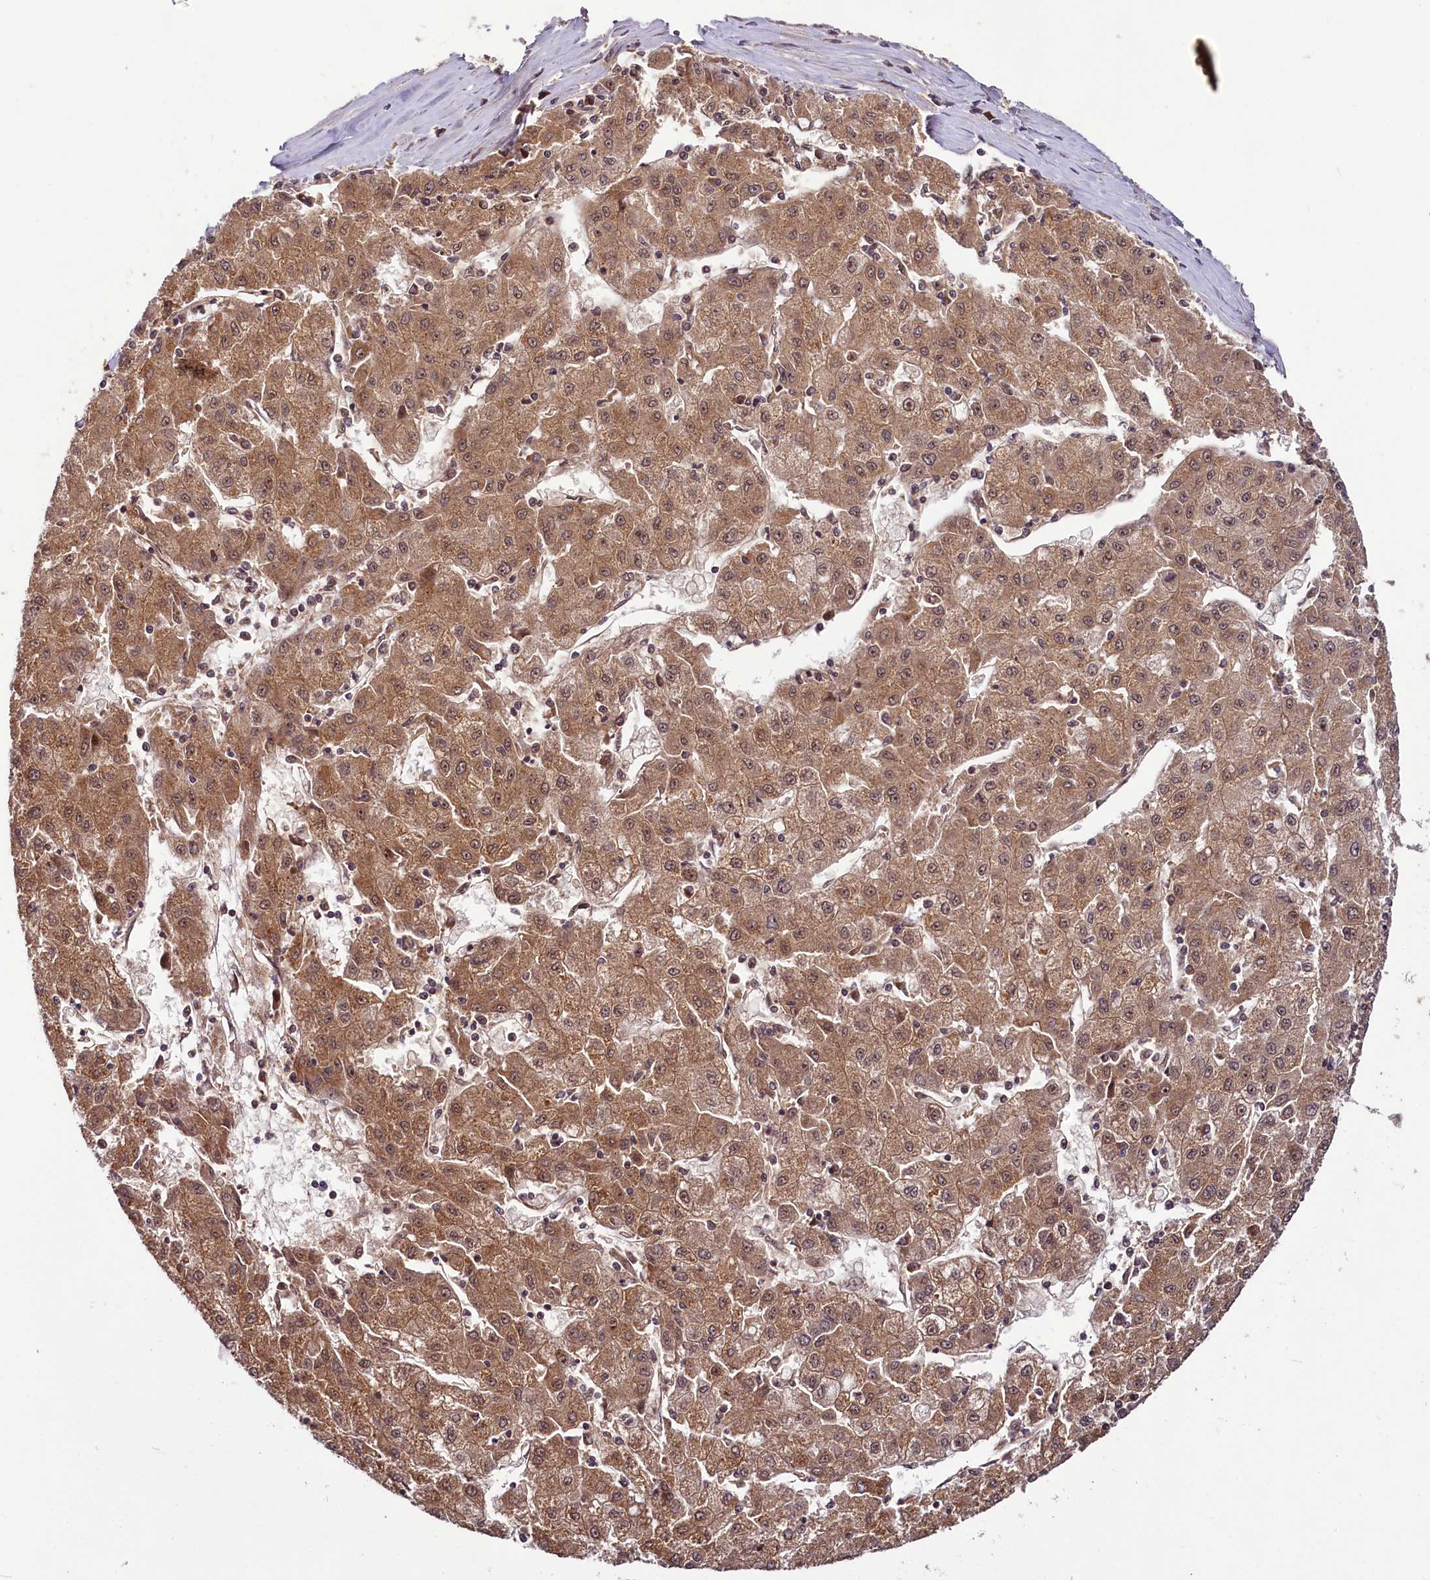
{"staining": {"intensity": "moderate", "quantity": ">75%", "location": "cytoplasmic/membranous"}, "tissue": "liver cancer", "cell_type": "Tumor cells", "image_type": "cancer", "snomed": [{"axis": "morphology", "description": "Carcinoma, Hepatocellular, NOS"}, {"axis": "topography", "description": "Liver"}], "caption": "A photomicrograph of human liver hepatocellular carcinoma stained for a protein exhibits moderate cytoplasmic/membranous brown staining in tumor cells.", "gene": "N4BP2L1", "patient": {"sex": "male", "age": 72}}